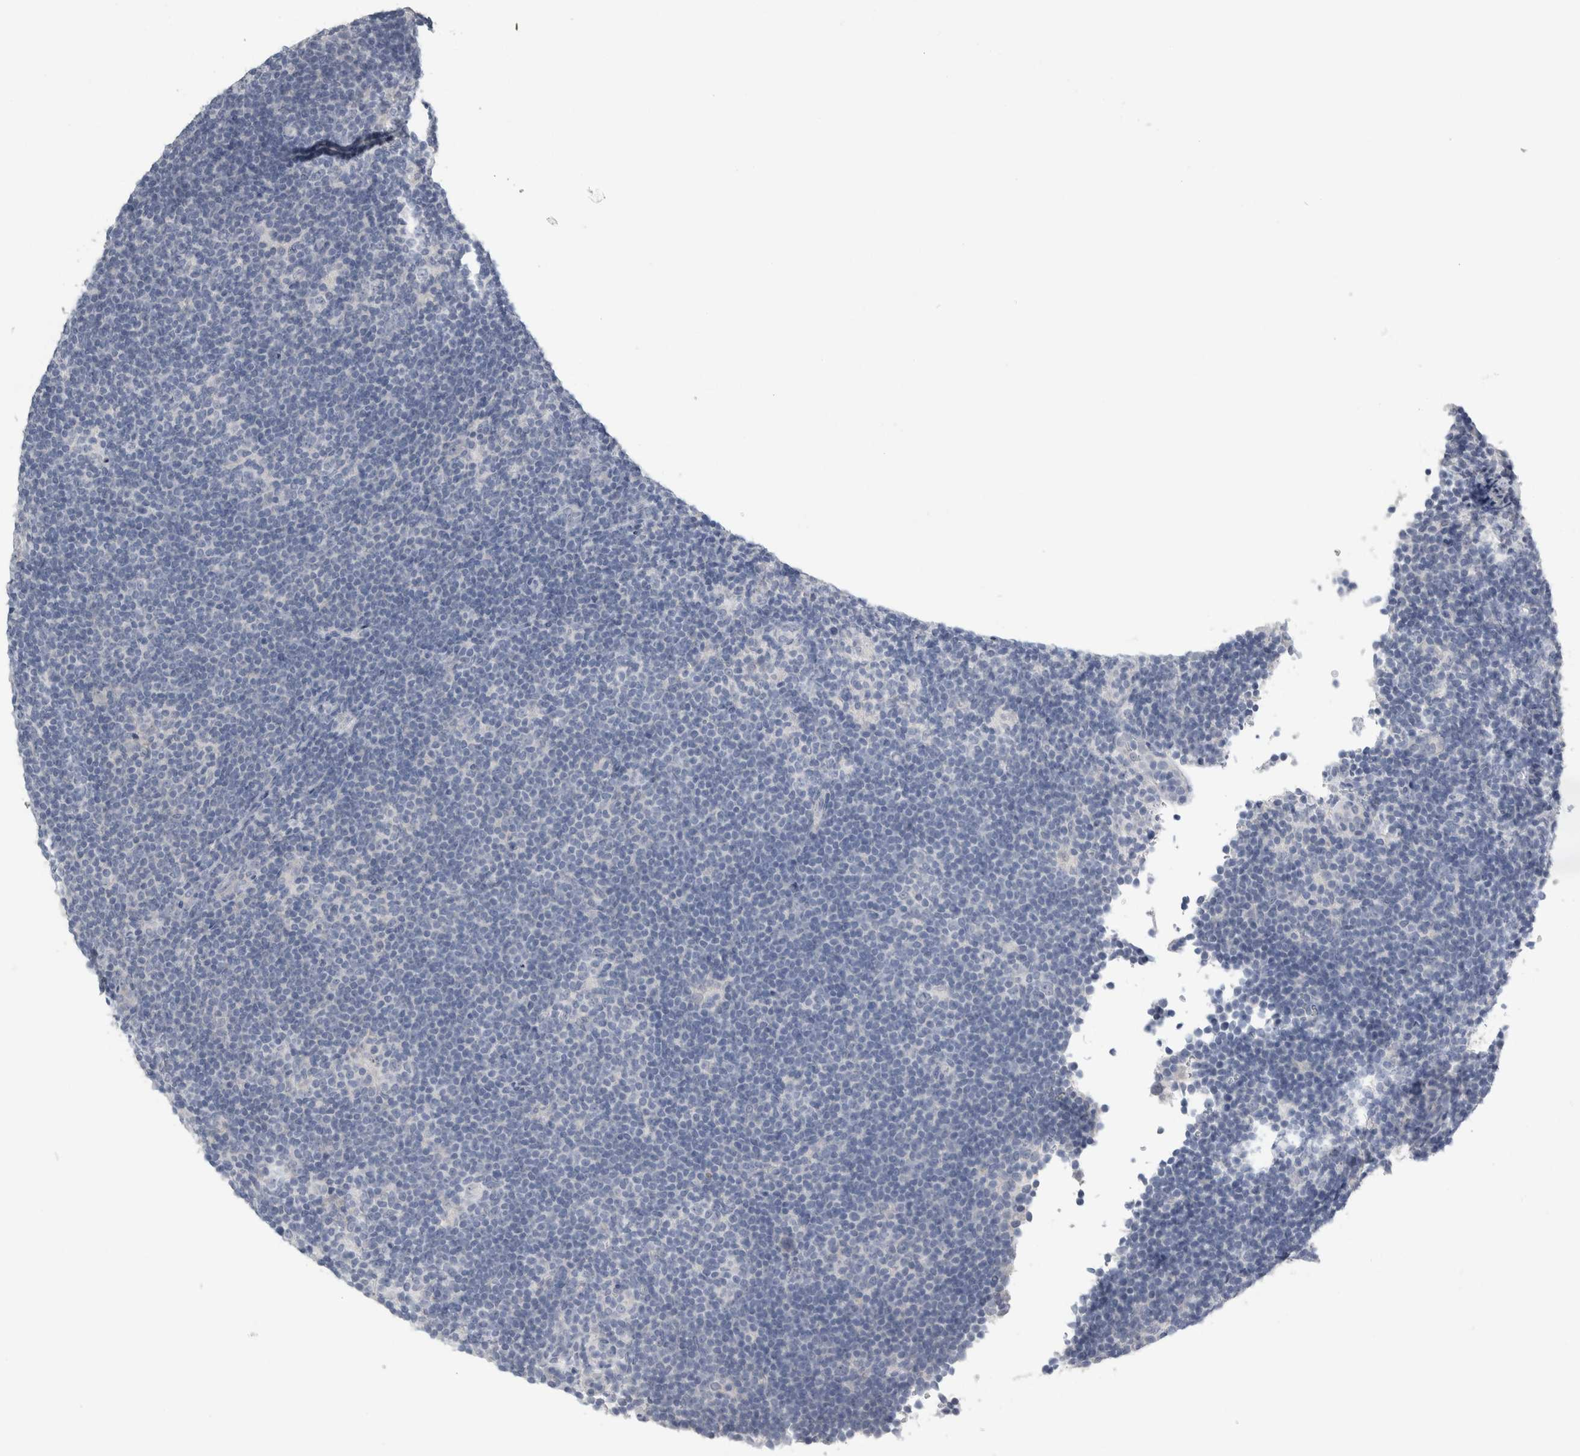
{"staining": {"intensity": "negative", "quantity": "none", "location": "none"}, "tissue": "lymphoma", "cell_type": "Tumor cells", "image_type": "cancer", "snomed": [{"axis": "morphology", "description": "Hodgkin's disease, NOS"}, {"axis": "topography", "description": "Lymph node"}], "caption": "IHC photomicrograph of neoplastic tissue: lymphoma stained with DAB displays no significant protein positivity in tumor cells.", "gene": "NEFM", "patient": {"sex": "female", "age": 57}}